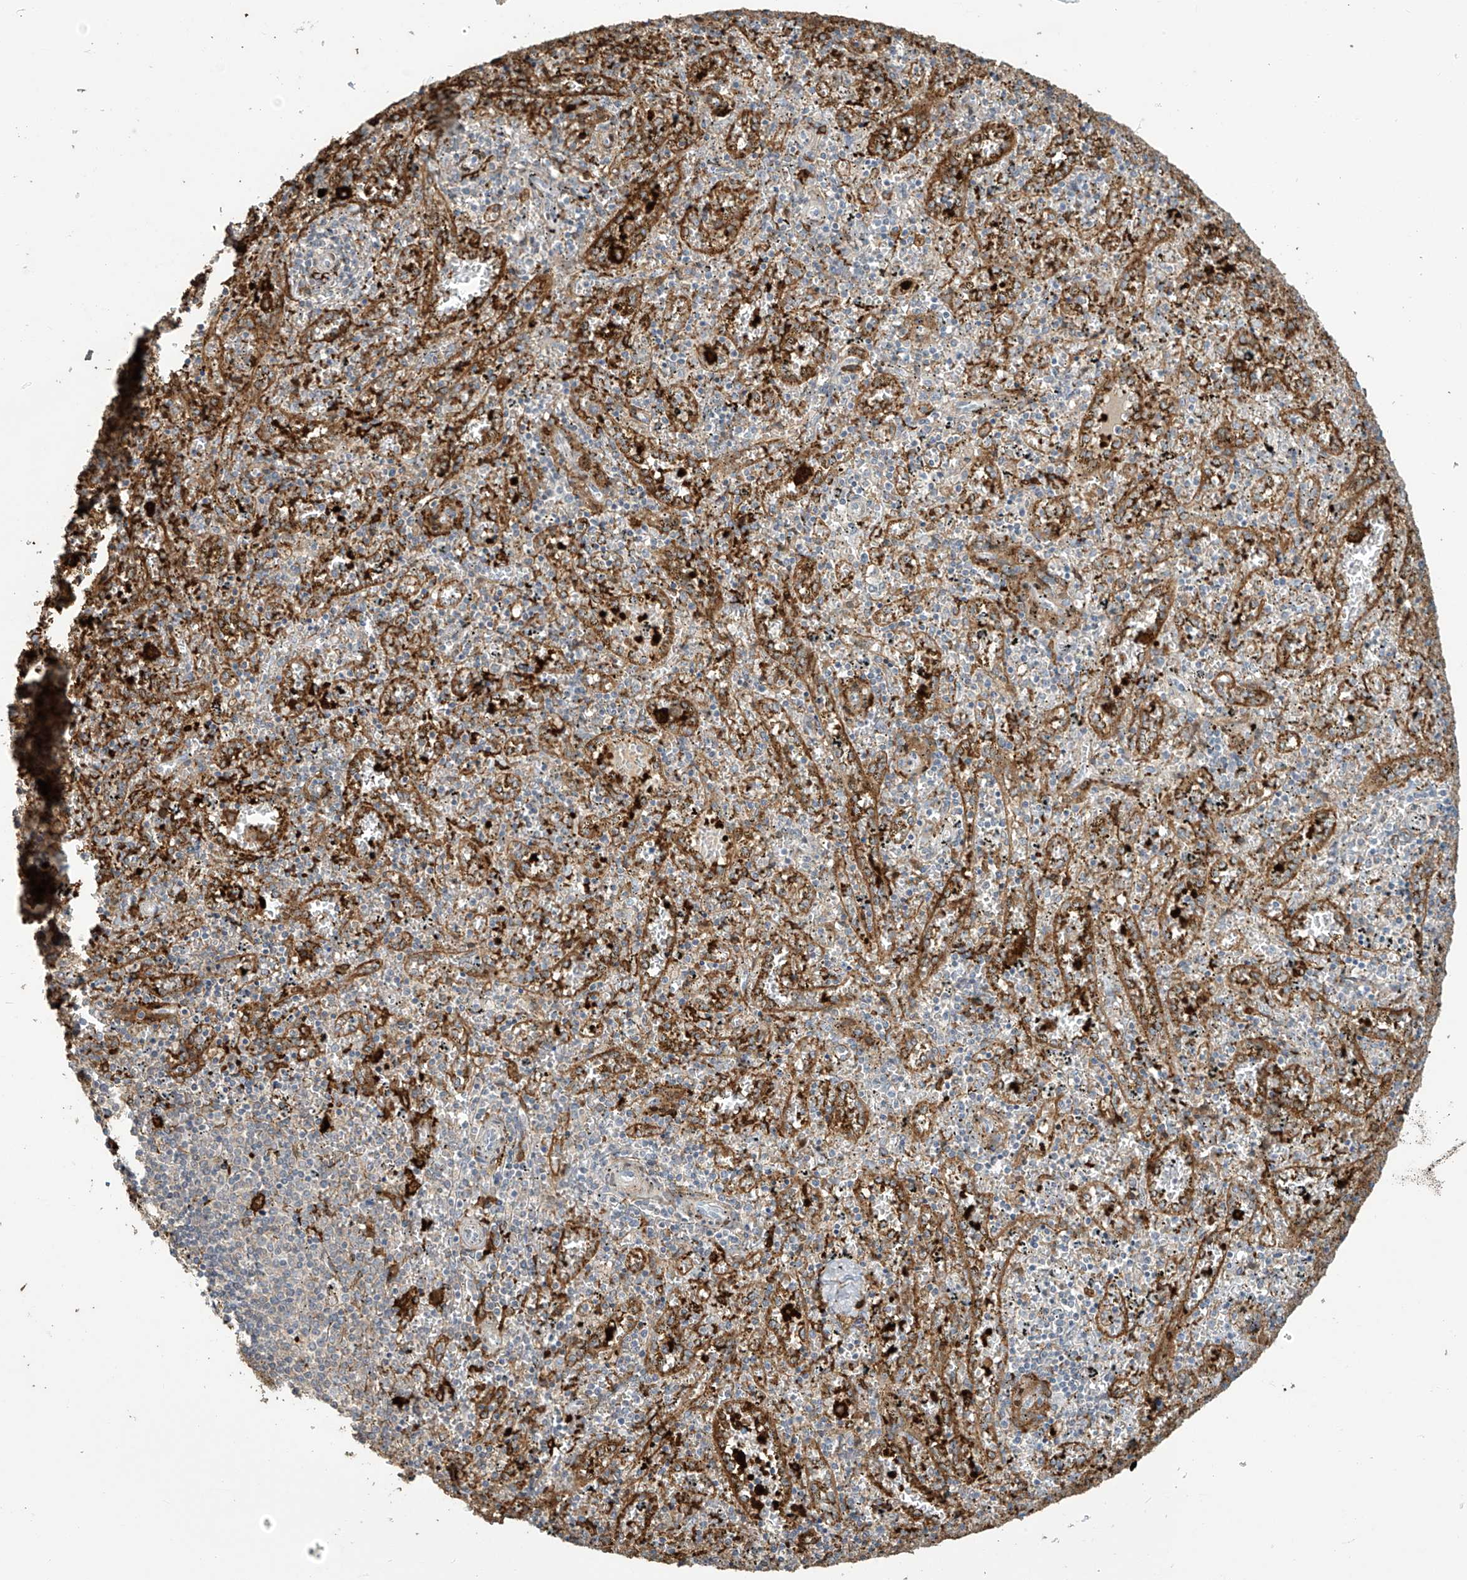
{"staining": {"intensity": "moderate", "quantity": "<25%", "location": "cytoplasmic/membranous"}, "tissue": "spleen", "cell_type": "Cells in red pulp", "image_type": "normal", "snomed": [{"axis": "morphology", "description": "Normal tissue, NOS"}, {"axis": "topography", "description": "Spleen"}], "caption": "Moderate cytoplasmic/membranous positivity for a protein is present in about <25% of cells in red pulp of benign spleen using IHC.", "gene": "TAGAP", "patient": {"sex": "male", "age": 11}}